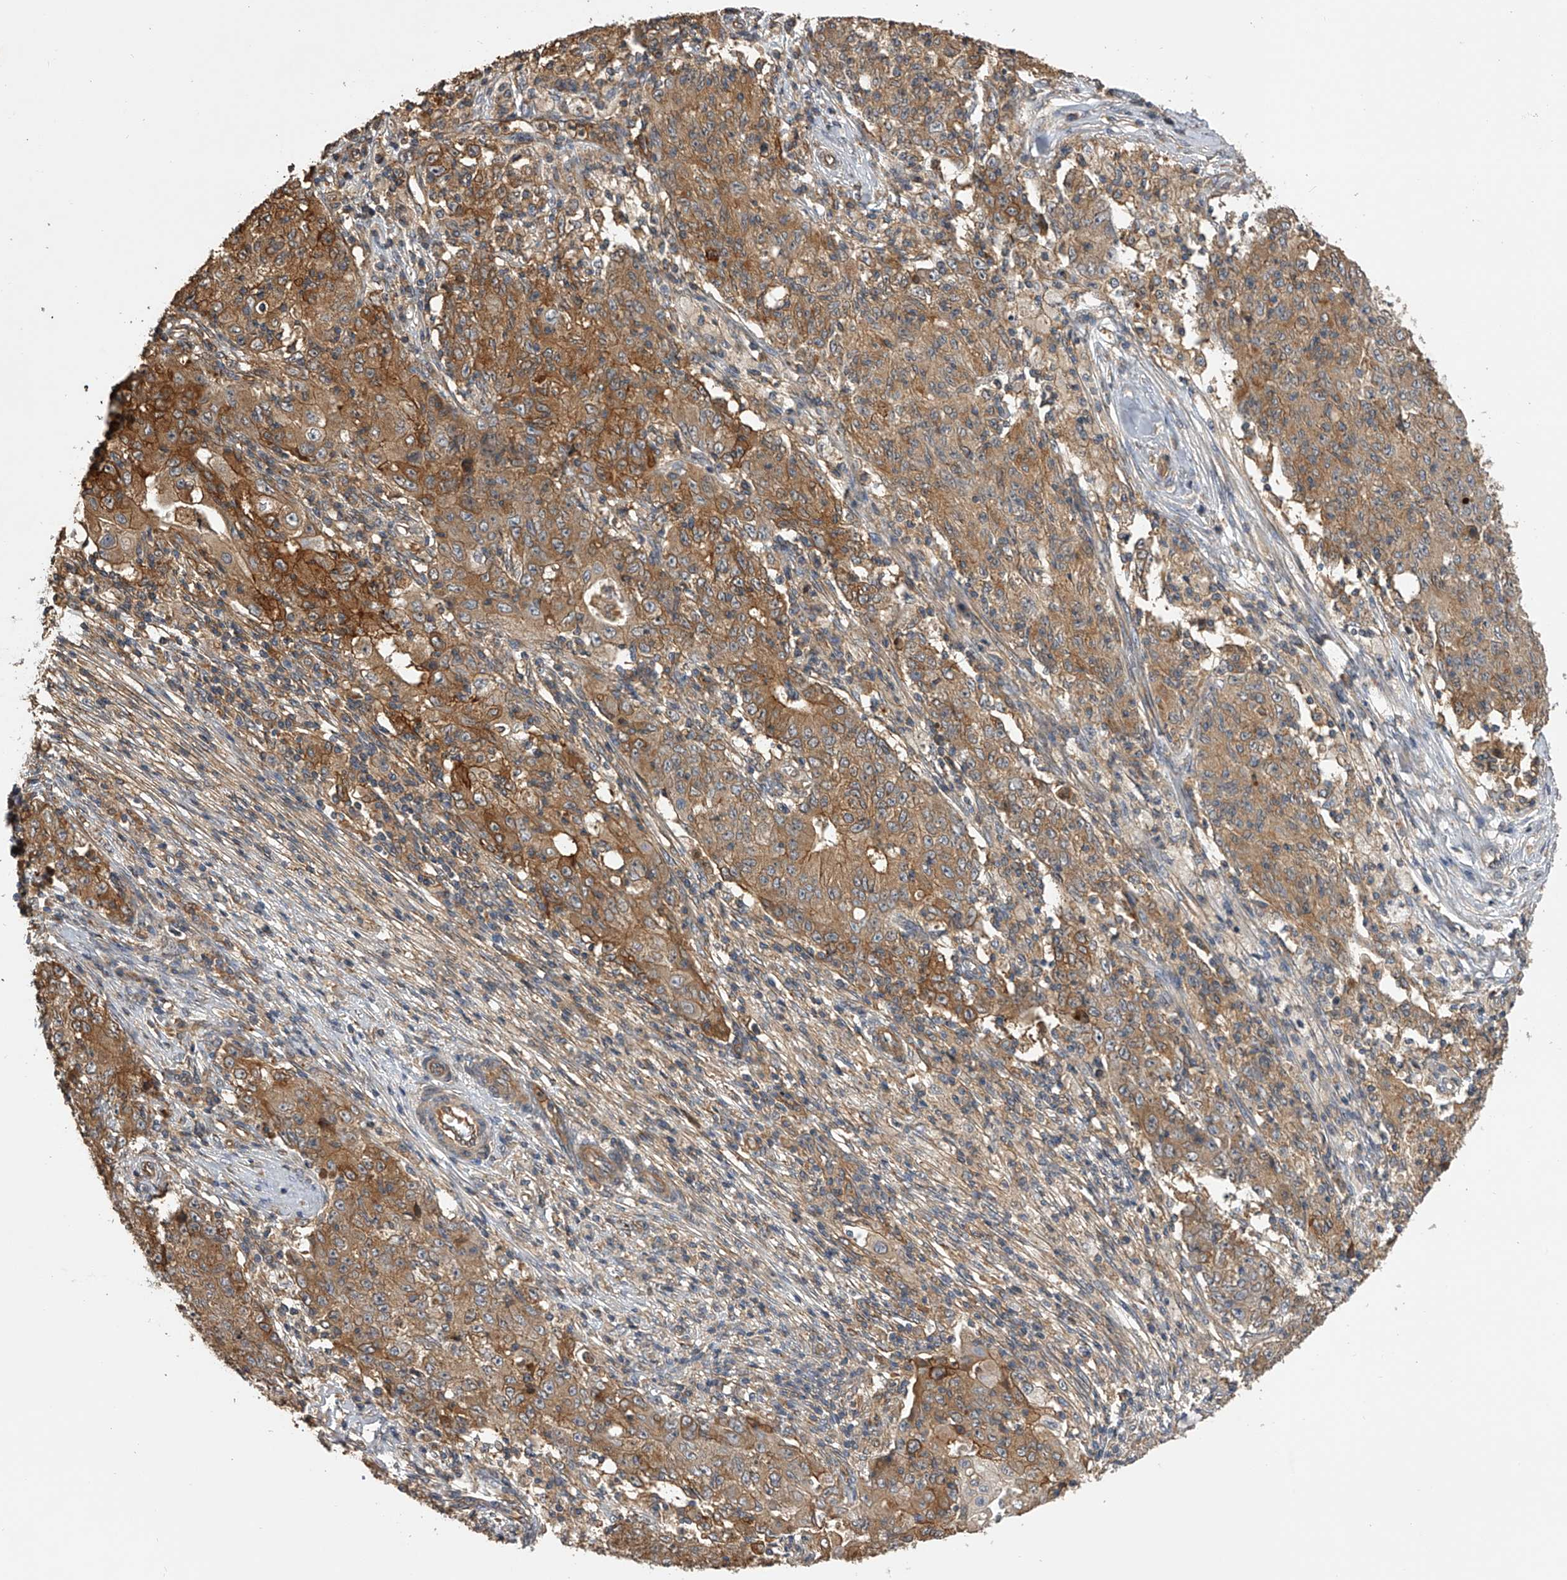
{"staining": {"intensity": "moderate", "quantity": ">75%", "location": "cytoplasmic/membranous"}, "tissue": "ovarian cancer", "cell_type": "Tumor cells", "image_type": "cancer", "snomed": [{"axis": "morphology", "description": "Carcinoma, endometroid"}, {"axis": "topography", "description": "Ovary"}], "caption": "A micrograph of human endometroid carcinoma (ovarian) stained for a protein exhibits moderate cytoplasmic/membranous brown staining in tumor cells. The protein of interest is stained brown, and the nuclei are stained in blue (DAB (3,3'-diaminobenzidine) IHC with brightfield microscopy, high magnification).", "gene": "PTPRA", "patient": {"sex": "female", "age": 42}}